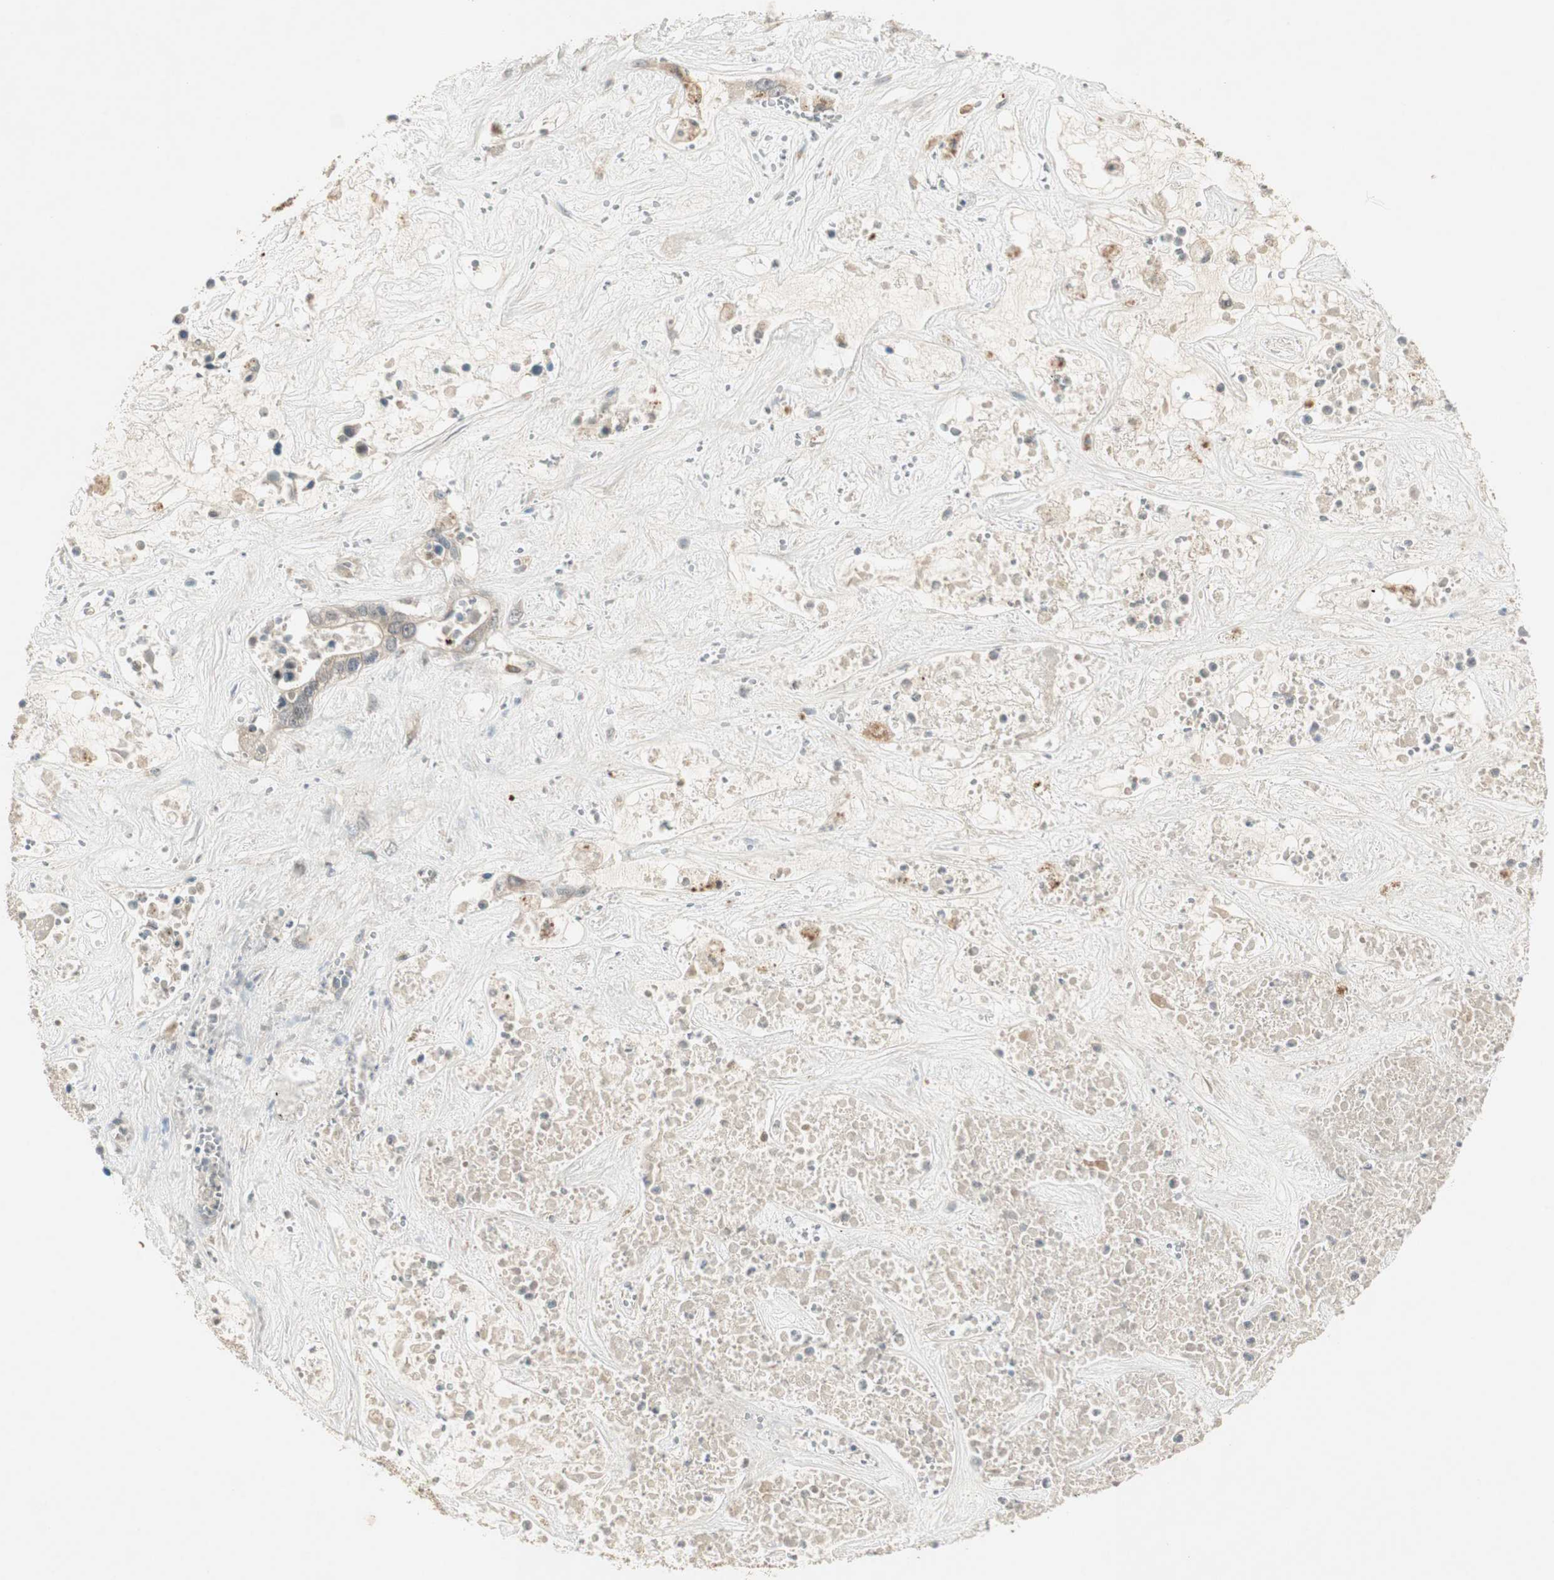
{"staining": {"intensity": "weak", "quantity": "25%-75%", "location": "cytoplasmic/membranous"}, "tissue": "liver cancer", "cell_type": "Tumor cells", "image_type": "cancer", "snomed": [{"axis": "morphology", "description": "Cholangiocarcinoma"}, {"axis": "topography", "description": "Liver"}], "caption": "Weak cytoplasmic/membranous protein expression is identified in approximately 25%-75% of tumor cells in liver cancer.", "gene": "ACSL5", "patient": {"sex": "female", "age": 65}}